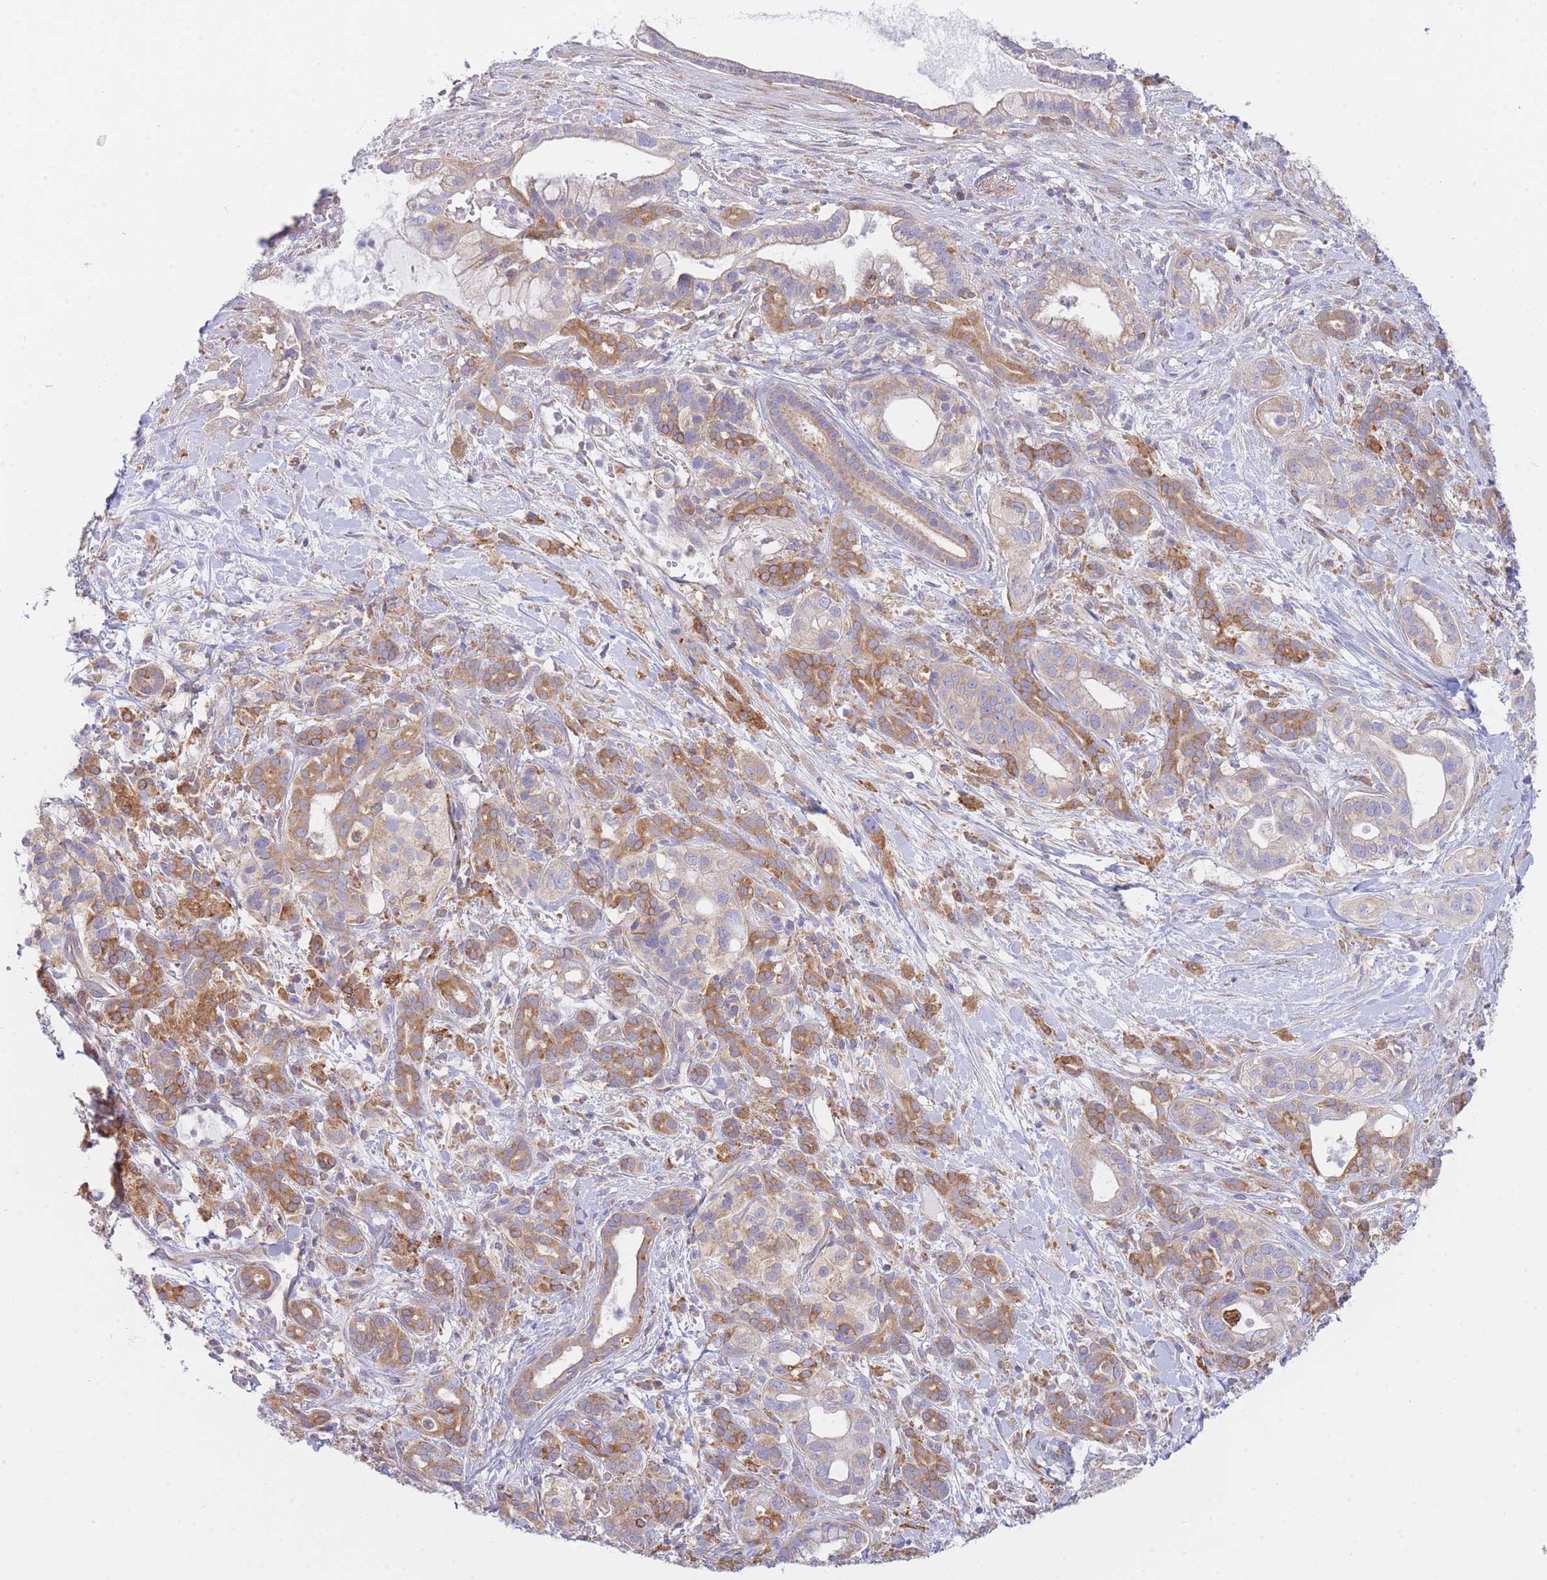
{"staining": {"intensity": "moderate", "quantity": "25%-75%", "location": "cytoplasmic/membranous"}, "tissue": "pancreatic cancer", "cell_type": "Tumor cells", "image_type": "cancer", "snomed": [{"axis": "morphology", "description": "Adenocarcinoma, NOS"}, {"axis": "topography", "description": "Pancreas"}], "caption": "A medium amount of moderate cytoplasmic/membranous positivity is appreciated in about 25%-75% of tumor cells in pancreatic cancer tissue.", "gene": "SH2B2", "patient": {"sex": "male", "age": 44}}